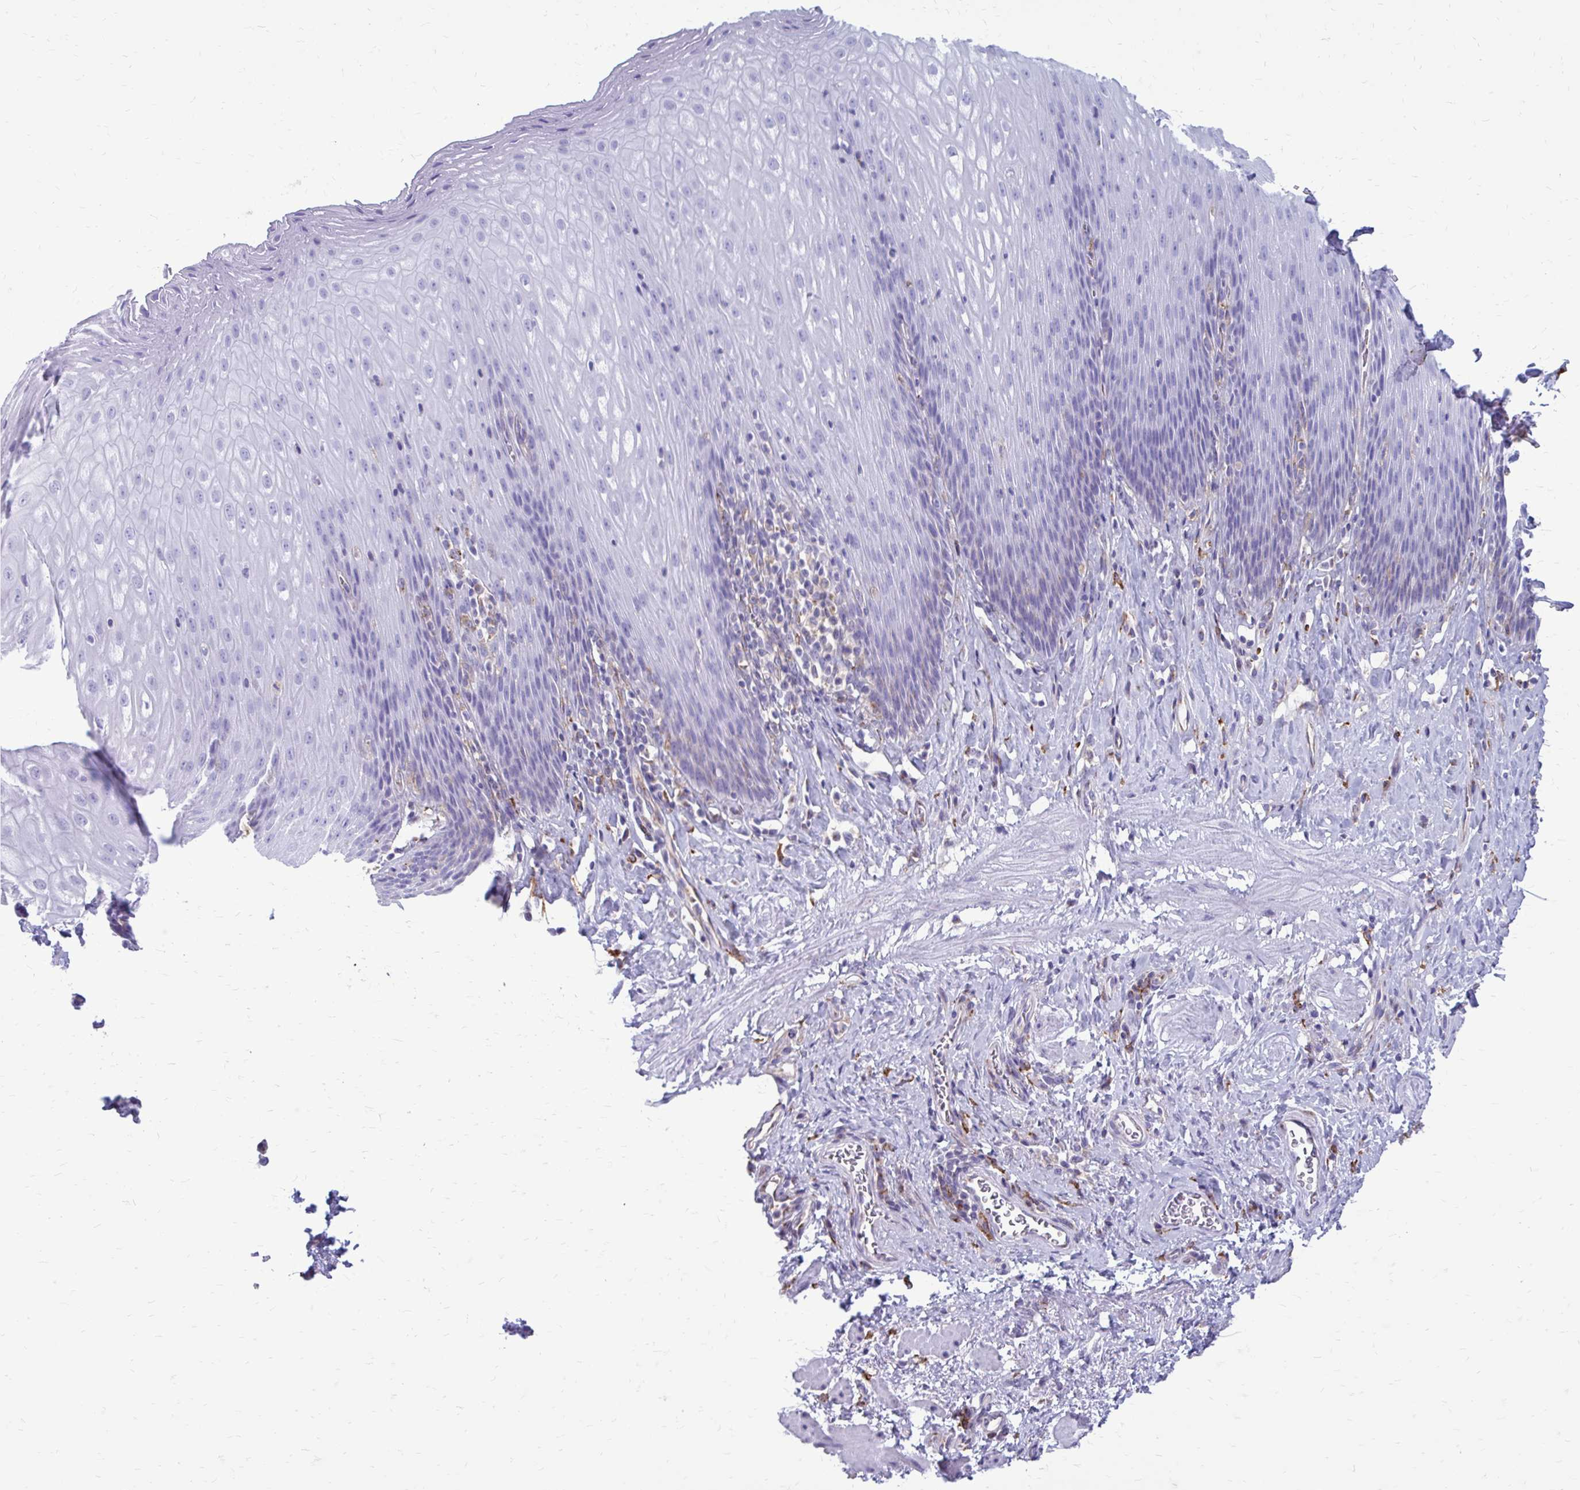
{"staining": {"intensity": "negative", "quantity": "none", "location": "none"}, "tissue": "esophagus", "cell_type": "Squamous epithelial cells", "image_type": "normal", "snomed": [{"axis": "morphology", "description": "Normal tissue, NOS"}, {"axis": "topography", "description": "Esophagus"}], "caption": "Unremarkable esophagus was stained to show a protein in brown. There is no significant expression in squamous epithelial cells. (IHC, brightfield microscopy, high magnification).", "gene": "CLTA", "patient": {"sex": "female", "age": 61}}